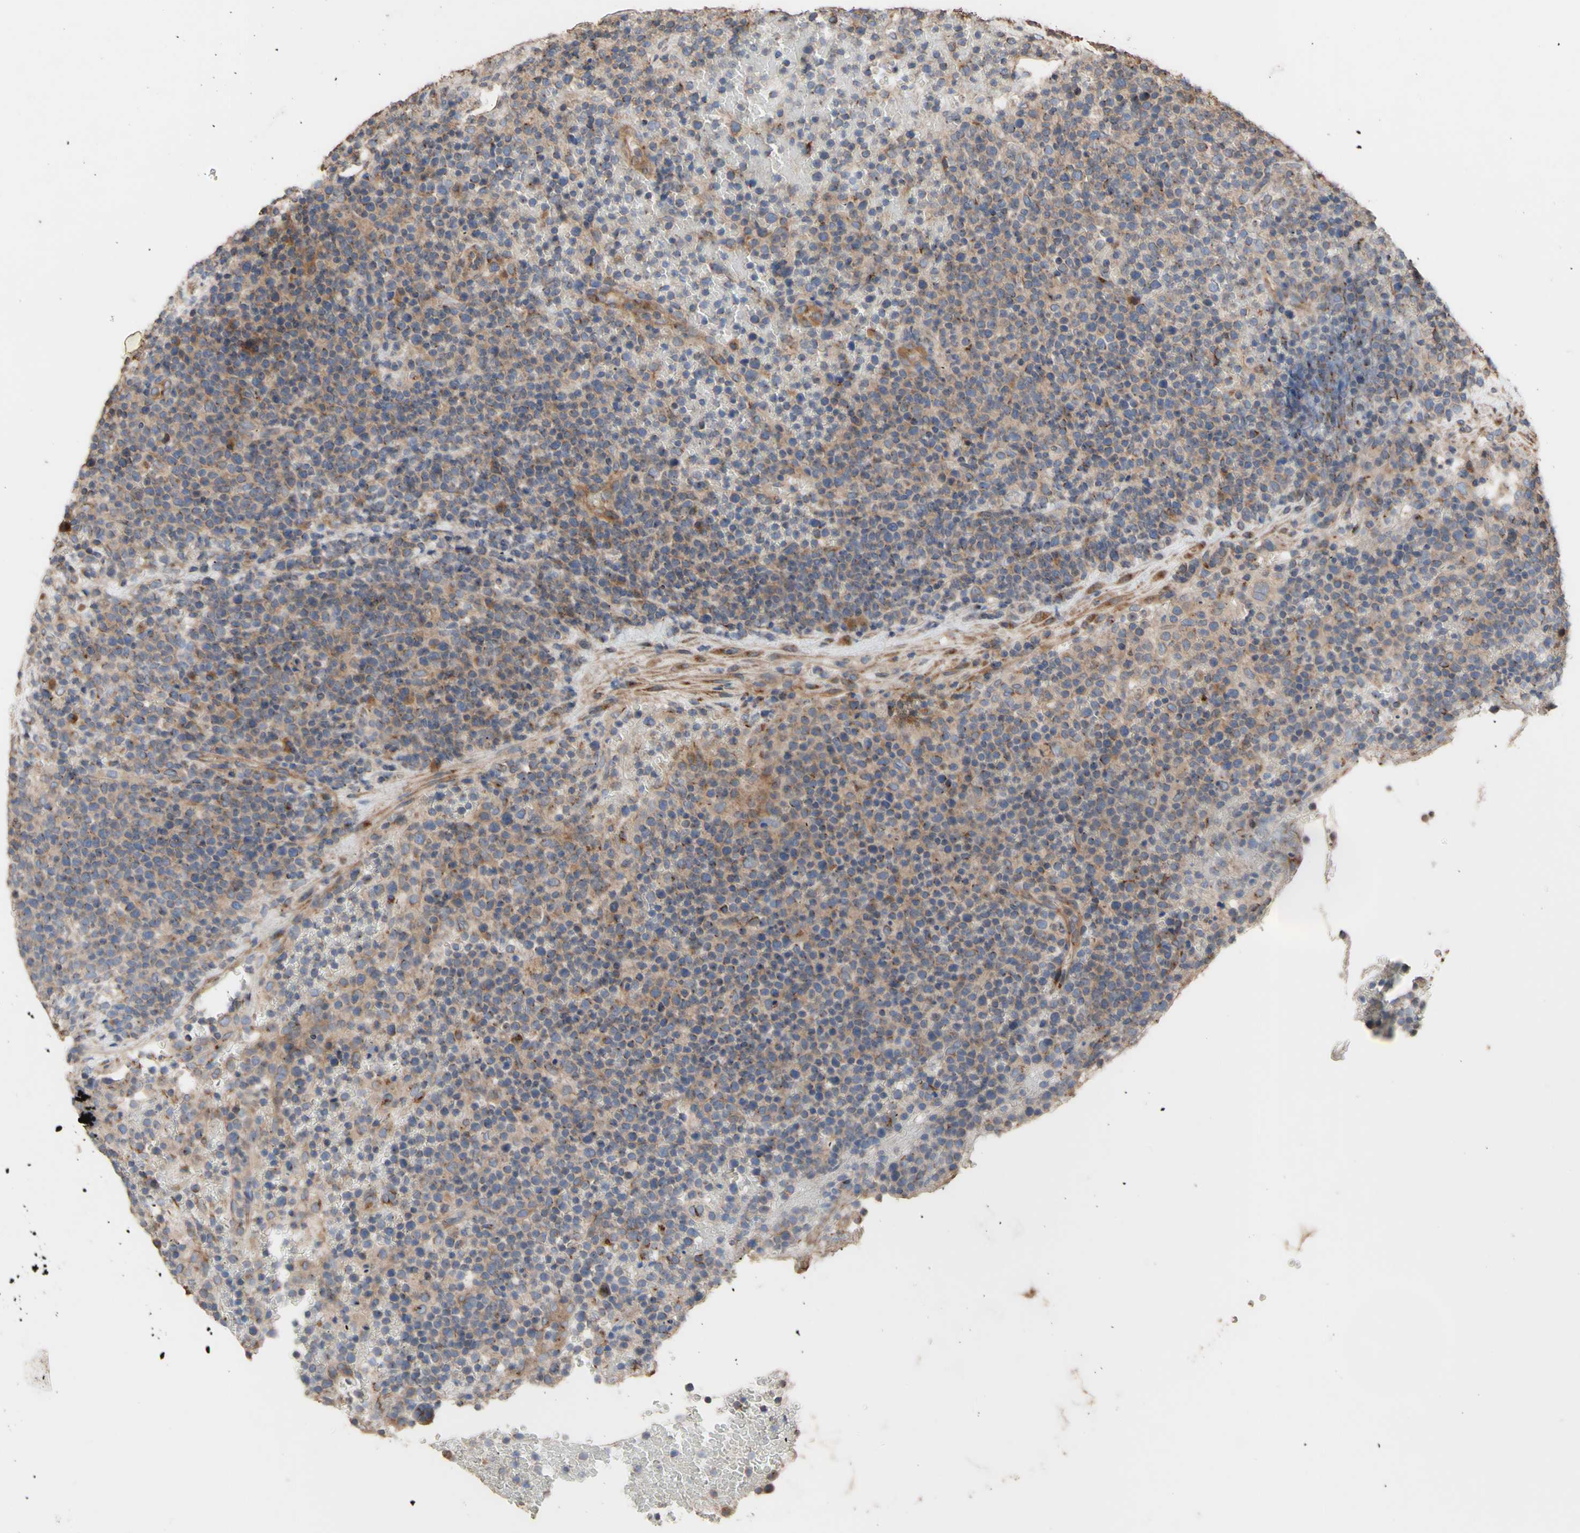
{"staining": {"intensity": "weak", "quantity": "<25%", "location": "cytoplasmic/membranous"}, "tissue": "lymphoma", "cell_type": "Tumor cells", "image_type": "cancer", "snomed": [{"axis": "morphology", "description": "Malignant lymphoma, non-Hodgkin's type, High grade"}, {"axis": "topography", "description": "Lymph node"}], "caption": "Immunohistochemistry (IHC) of human malignant lymphoma, non-Hodgkin's type (high-grade) exhibits no positivity in tumor cells.", "gene": "NECTIN3", "patient": {"sex": "male", "age": 61}}